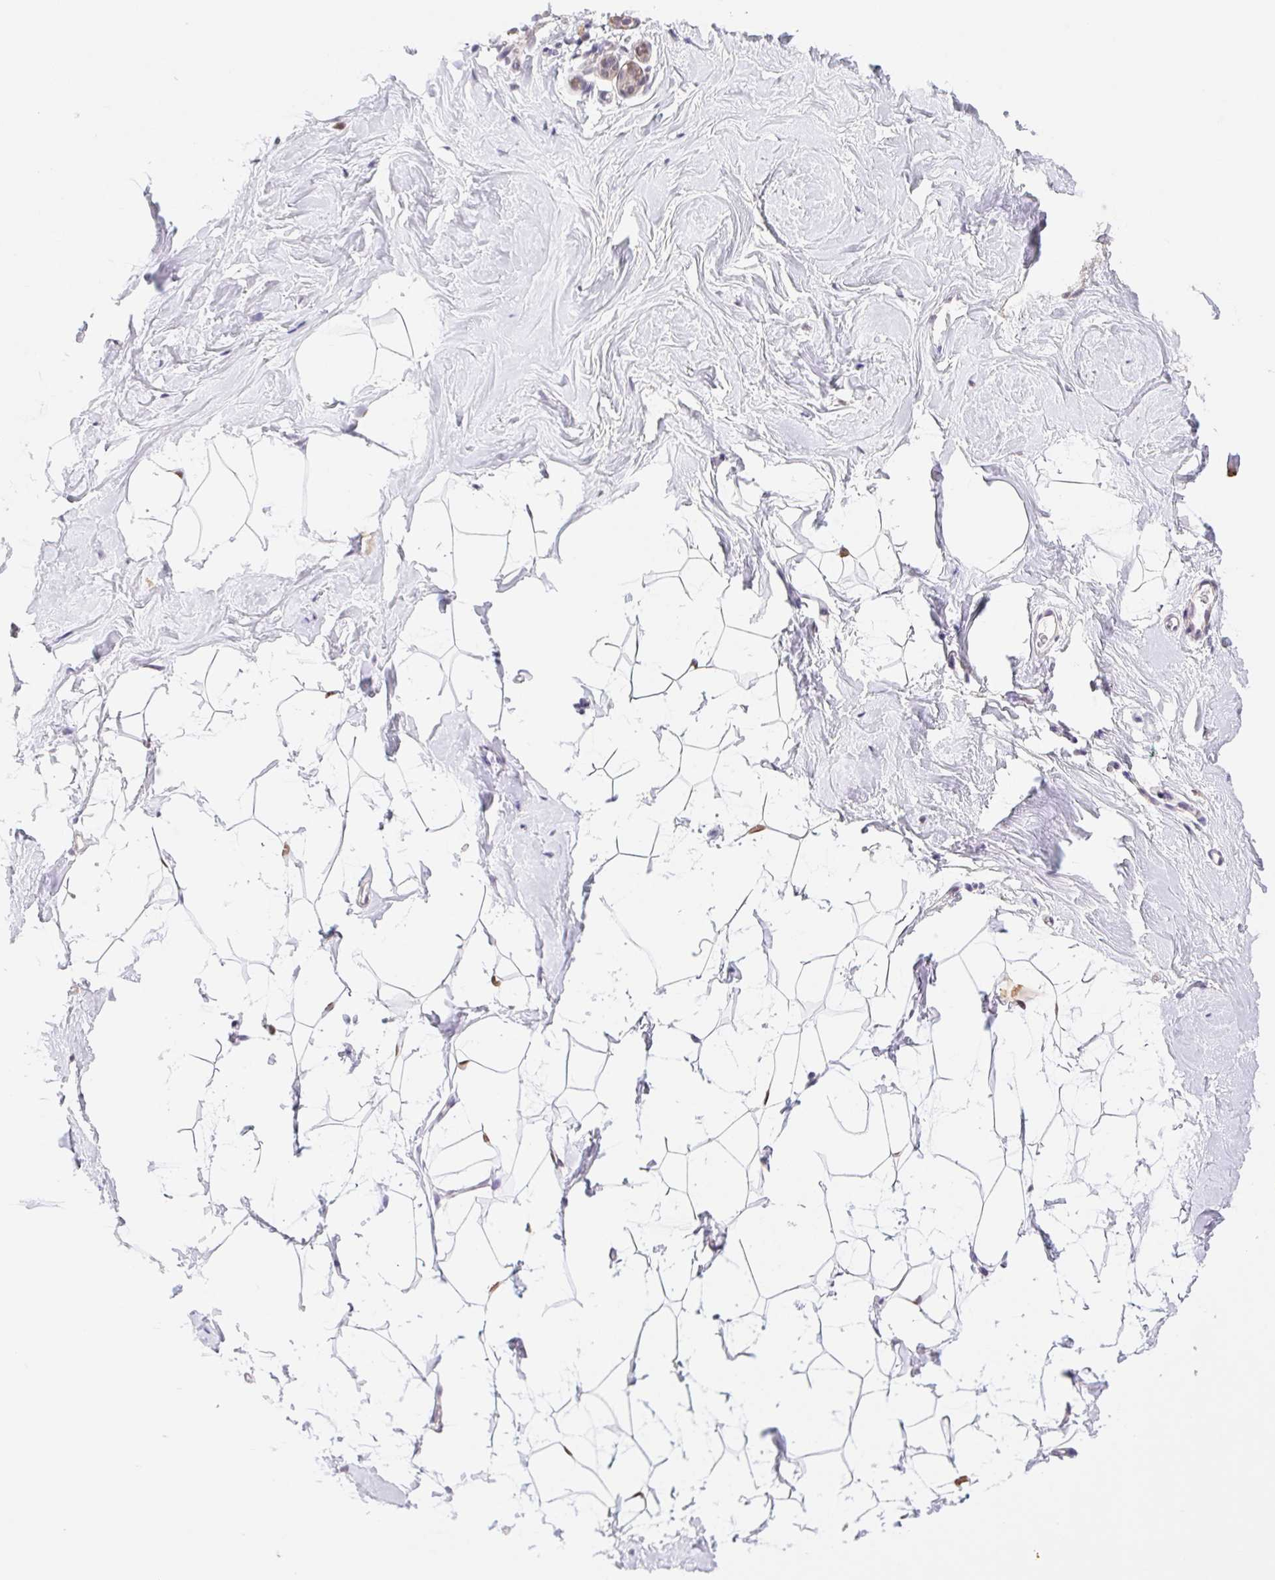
{"staining": {"intensity": "negative", "quantity": "none", "location": "none"}, "tissue": "breast", "cell_type": "Adipocytes", "image_type": "normal", "snomed": [{"axis": "morphology", "description": "Normal tissue, NOS"}, {"axis": "topography", "description": "Breast"}], "caption": "Immunohistochemistry (IHC) histopathology image of normal breast stained for a protein (brown), which reveals no expression in adipocytes. (DAB IHC with hematoxylin counter stain).", "gene": "L3MBTL4", "patient": {"sex": "female", "age": 32}}